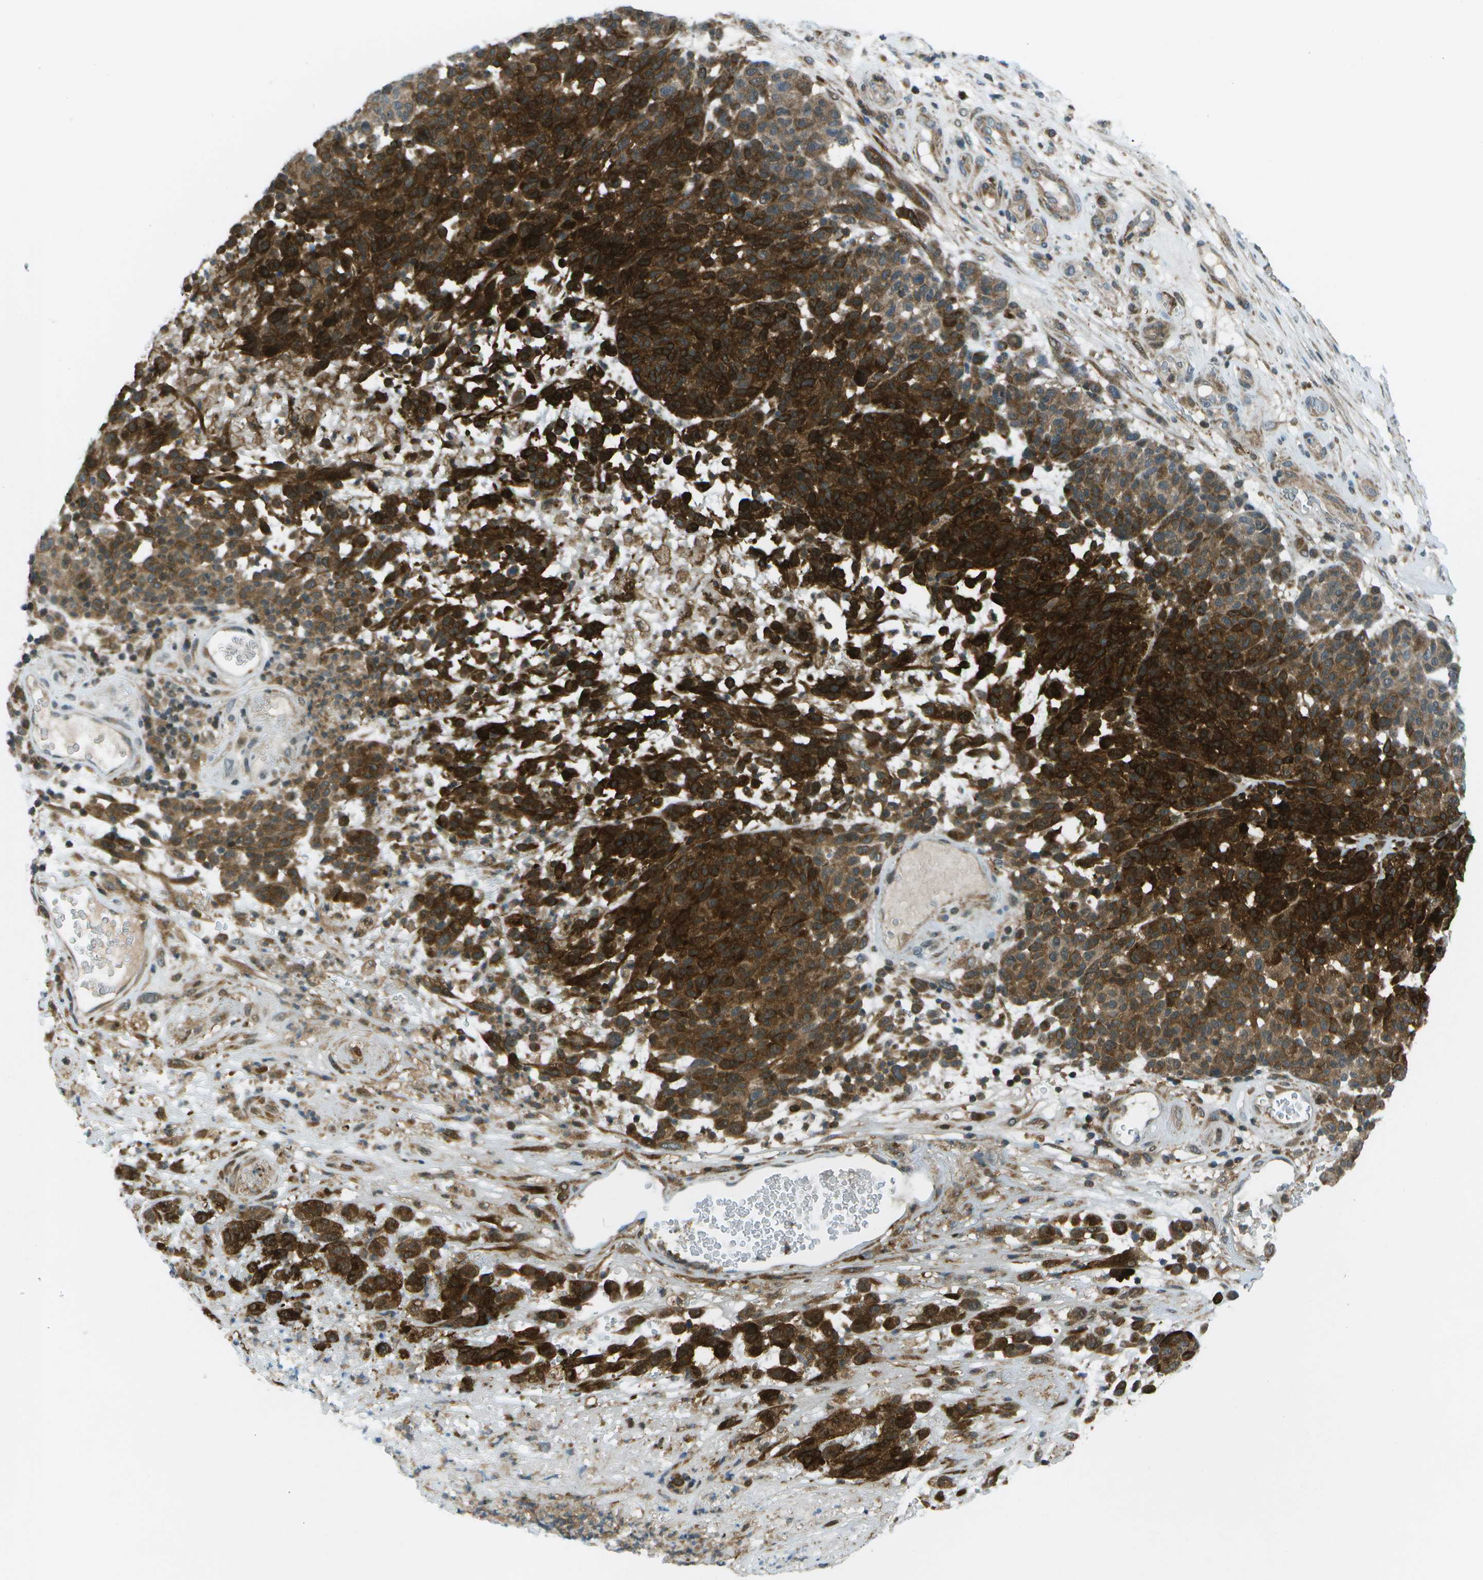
{"staining": {"intensity": "strong", "quantity": ">75%", "location": "cytoplasmic/membranous"}, "tissue": "melanoma", "cell_type": "Tumor cells", "image_type": "cancer", "snomed": [{"axis": "morphology", "description": "Malignant melanoma, NOS"}, {"axis": "topography", "description": "Skin"}], "caption": "The micrograph exhibits immunohistochemical staining of malignant melanoma. There is strong cytoplasmic/membranous positivity is seen in about >75% of tumor cells.", "gene": "TMEM19", "patient": {"sex": "male", "age": 59}}